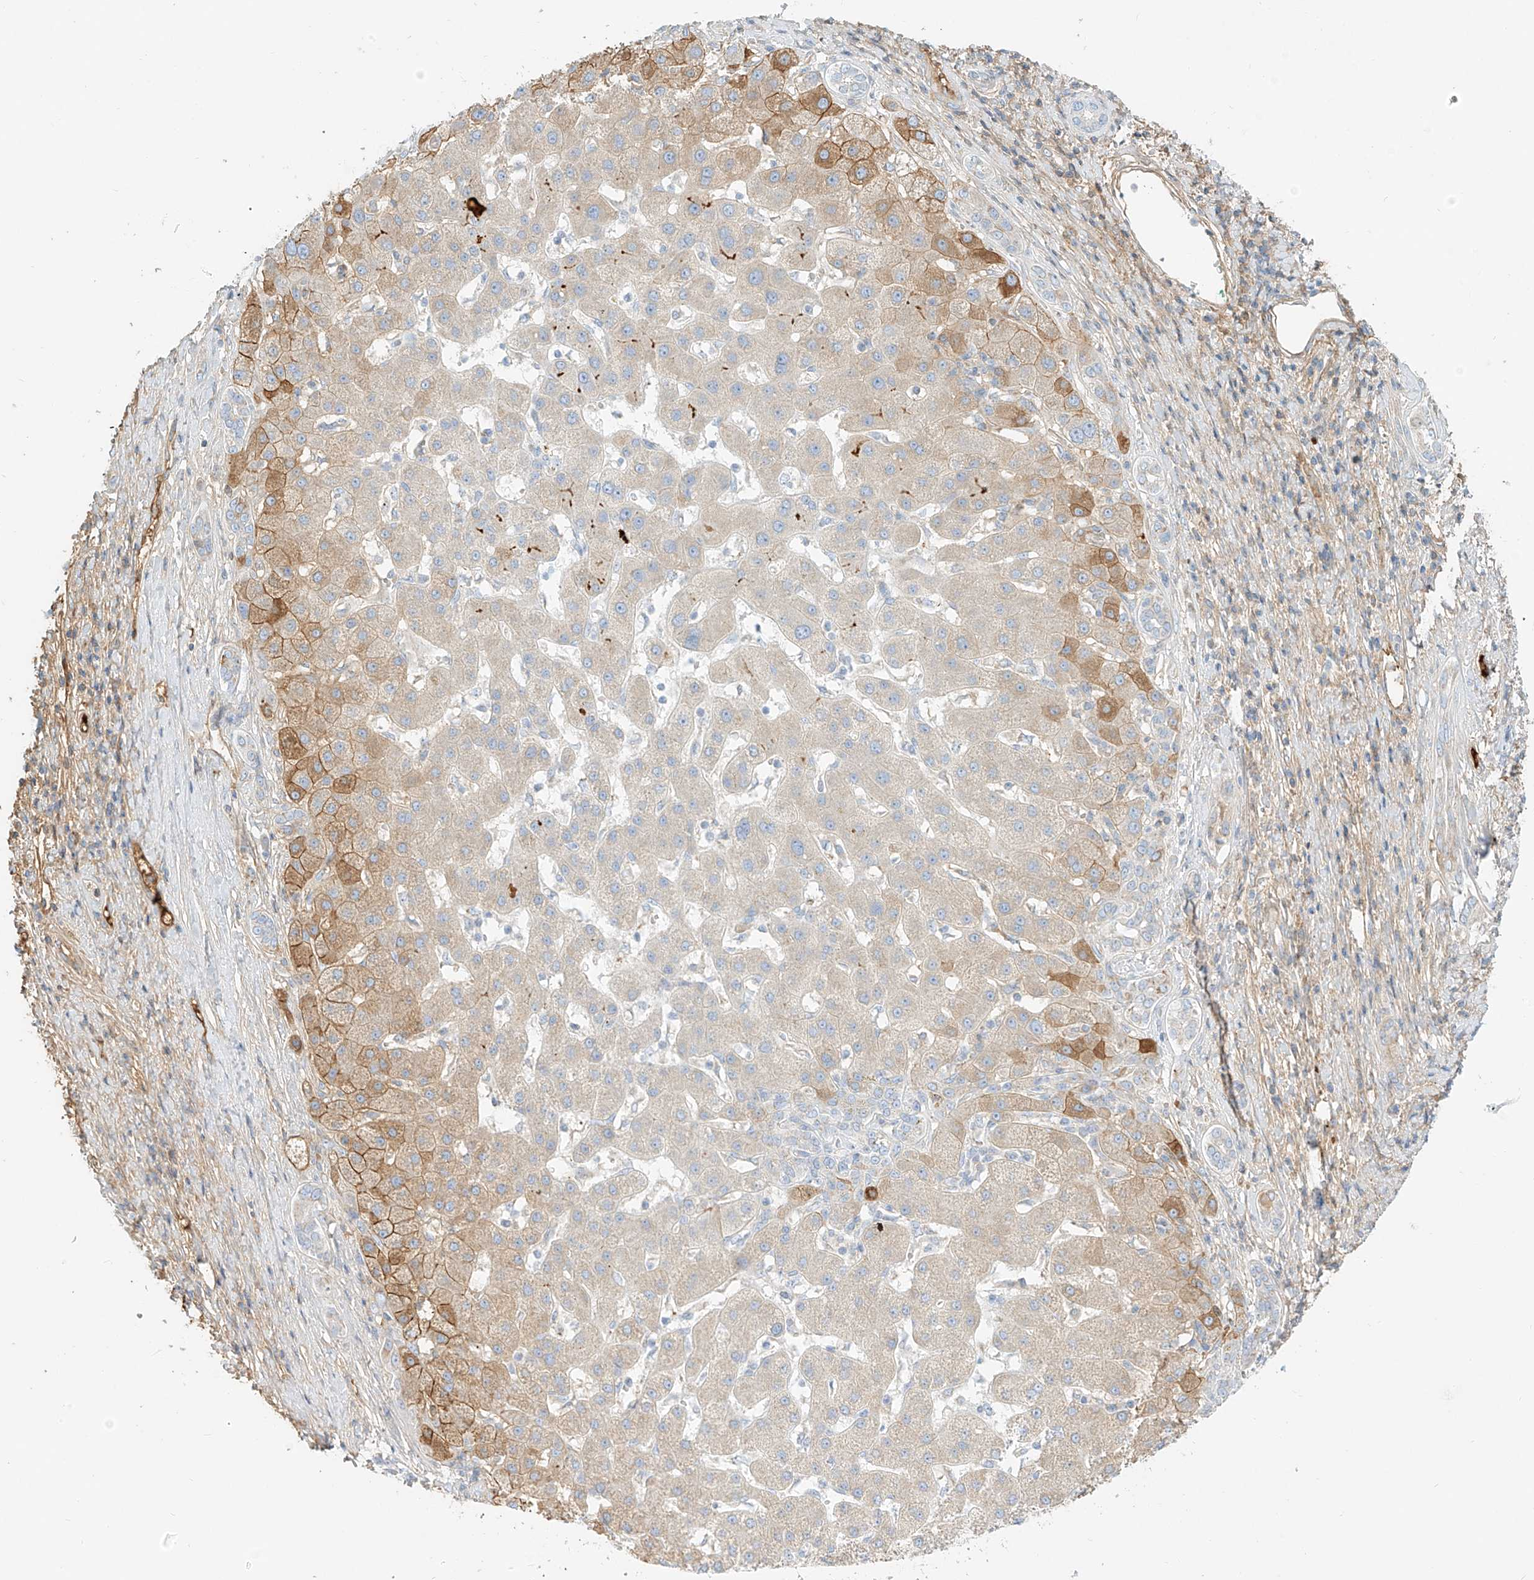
{"staining": {"intensity": "moderate", "quantity": "25%-75%", "location": "cytoplasmic/membranous"}, "tissue": "liver cancer", "cell_type": "Tumor cells", "image_type": "cancer", "snomed": [{"axis": "morphology", "description": "Carcinoma, Hepatocellular, NOS"}, {"axis": "topography", "description": "Liver"}], "caption": "The histopathology image exhibits staining of liver cancer (hepatocellular carcinoma), revealing moderate cytoplasmic/membranous protein staining (brown color) within tumor cells. Nuclei are stained in blue.", "gene": "OCSTAMP", "patient": {"sex": "male", "age": 65}}